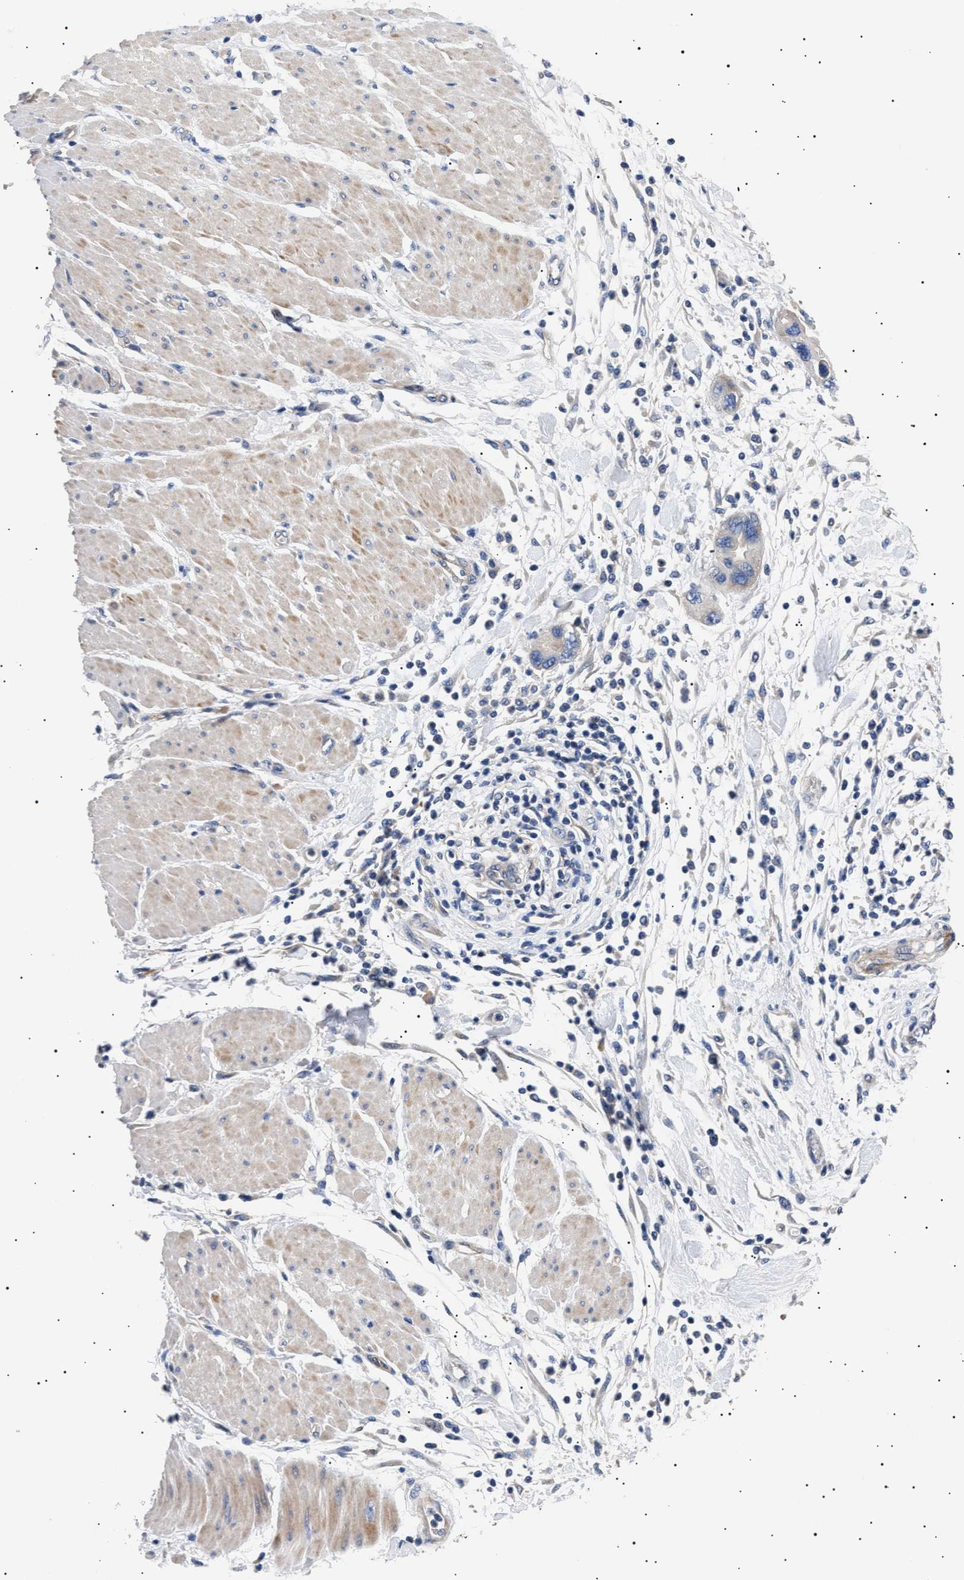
{"staining": {"intensity": "negative", "quantity": "none", "location": "none"}, "tissue": "pancreatic cancer", "cell_type": "Tumor cells", "image_type": "cancer", "snomed": [{"axis": "morphology", "description": "Normal tissue, NOS"}, {"axis": "morphology", "description": "Adenocarcinoma, NOS"}, {"axis": "topography", "description": "Pancreas"}], "caption": "A high-resolution micrograph shows immunohistochemistry staining of pancreatic adenocarcinoma, which exhibits no significant positivity in tumor cells. Nuclei are stained in blue.", "gene": "HEMGN", "patient": {"sex": "female", "age": 71}}